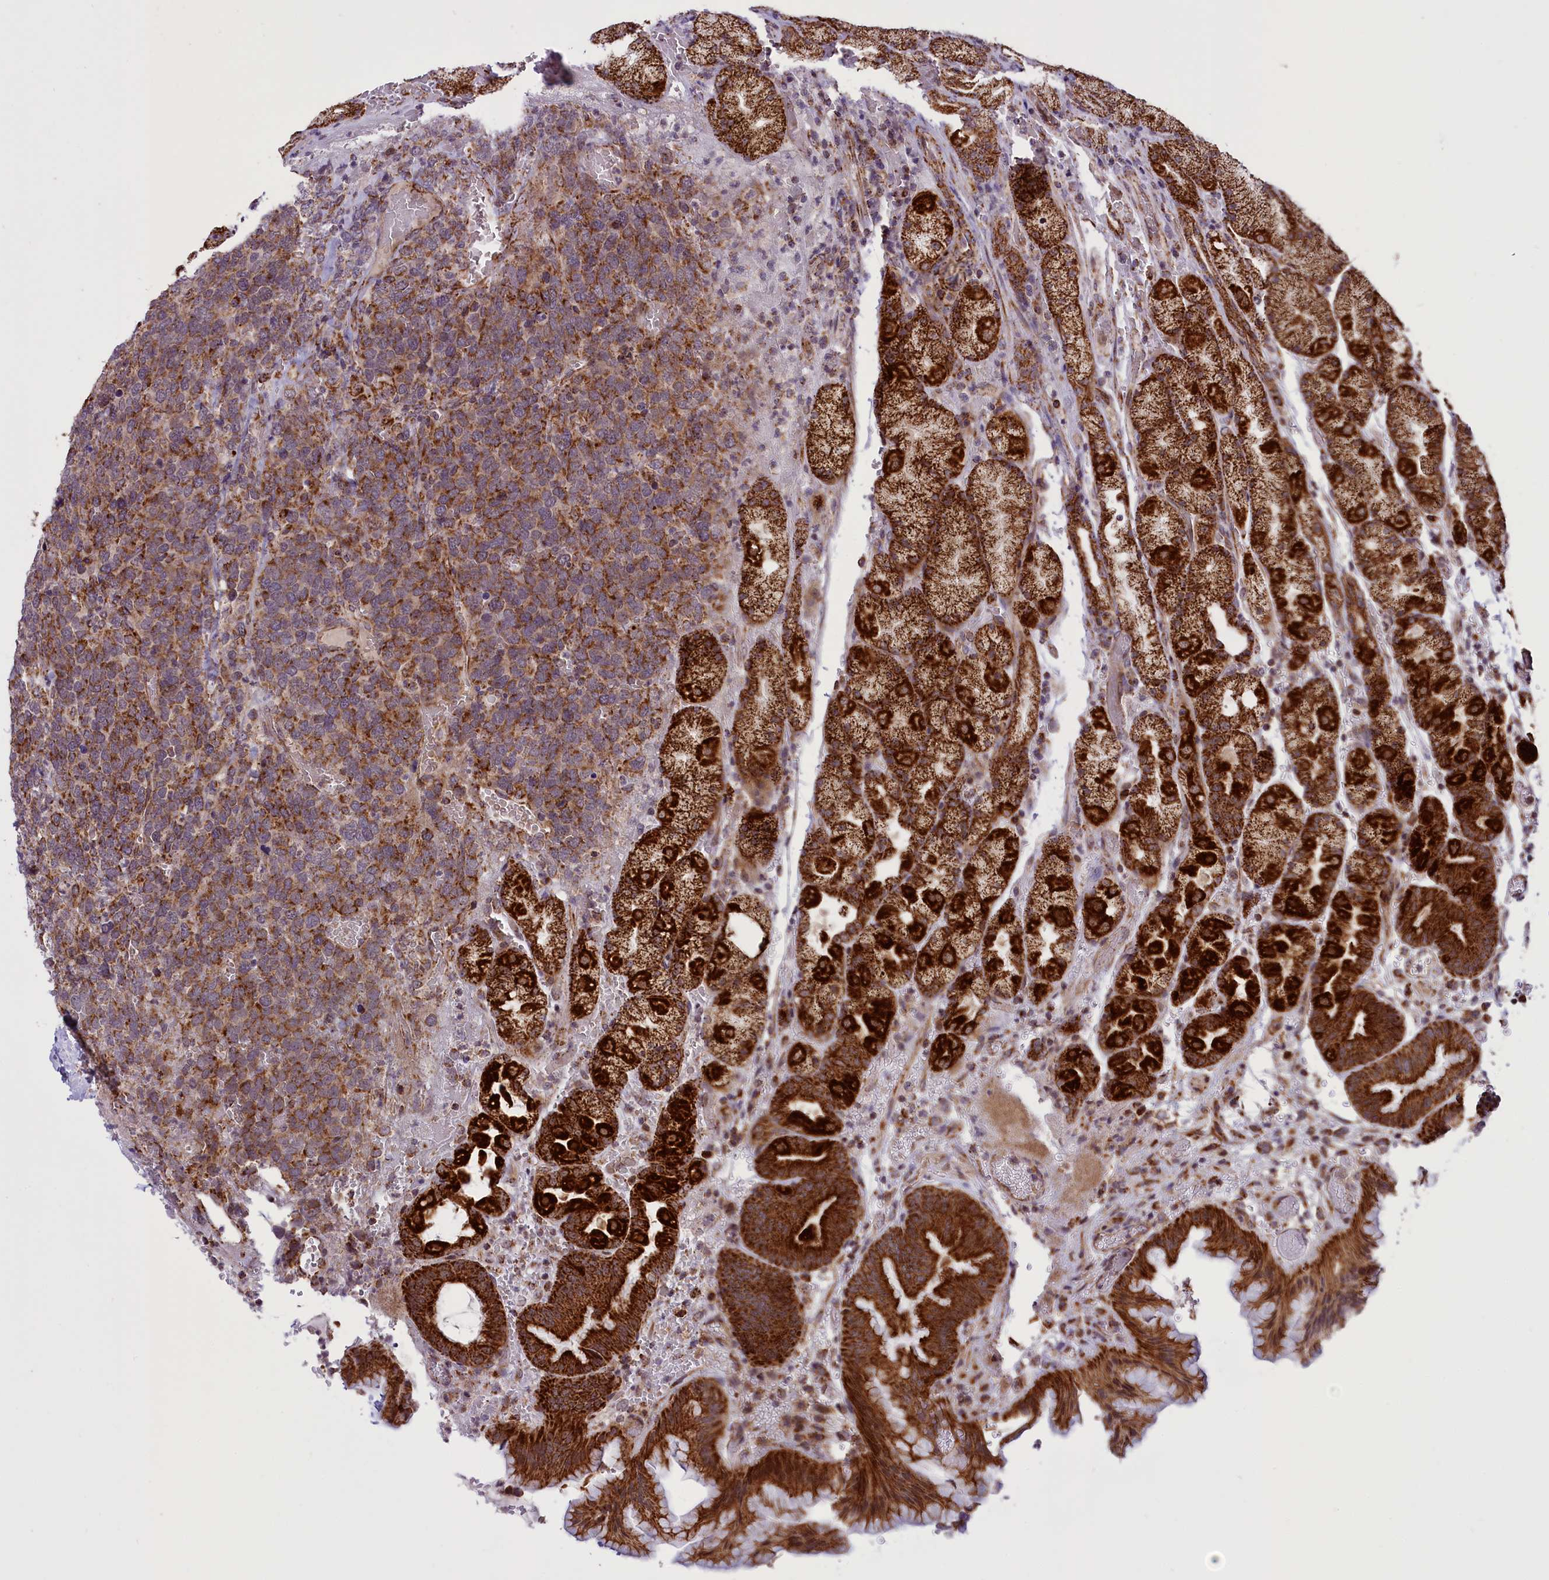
{"staining": {"intensity": "strong", "quantity": ">75%", "location": "cytoplasmic/membranous"}, "tissue": "stomach", "cell_type": "Glandular cells", "image_type": "normal", "snomed": [{"axis": "morphology", "description": "Normal tissue, NOS"}, {"axis": "morphology", "description": "Carcinoid, malignant, NOS"}, {"axis": "topography", "description": "Stomach, upper"}], "caption": "Normal stomach was stained to show a protein in brown. There is high levels of strong cytoplasmic/membranous expression in about >75% of glandular cells. (Stains: DAB (3,3'-diaminobenzidine) in brown, nuclei in blue, Microscopy: brightfield microscopy at high magnification).", "gene": "NDUFS5", "patient": {"sex": "male", "age": 39}}